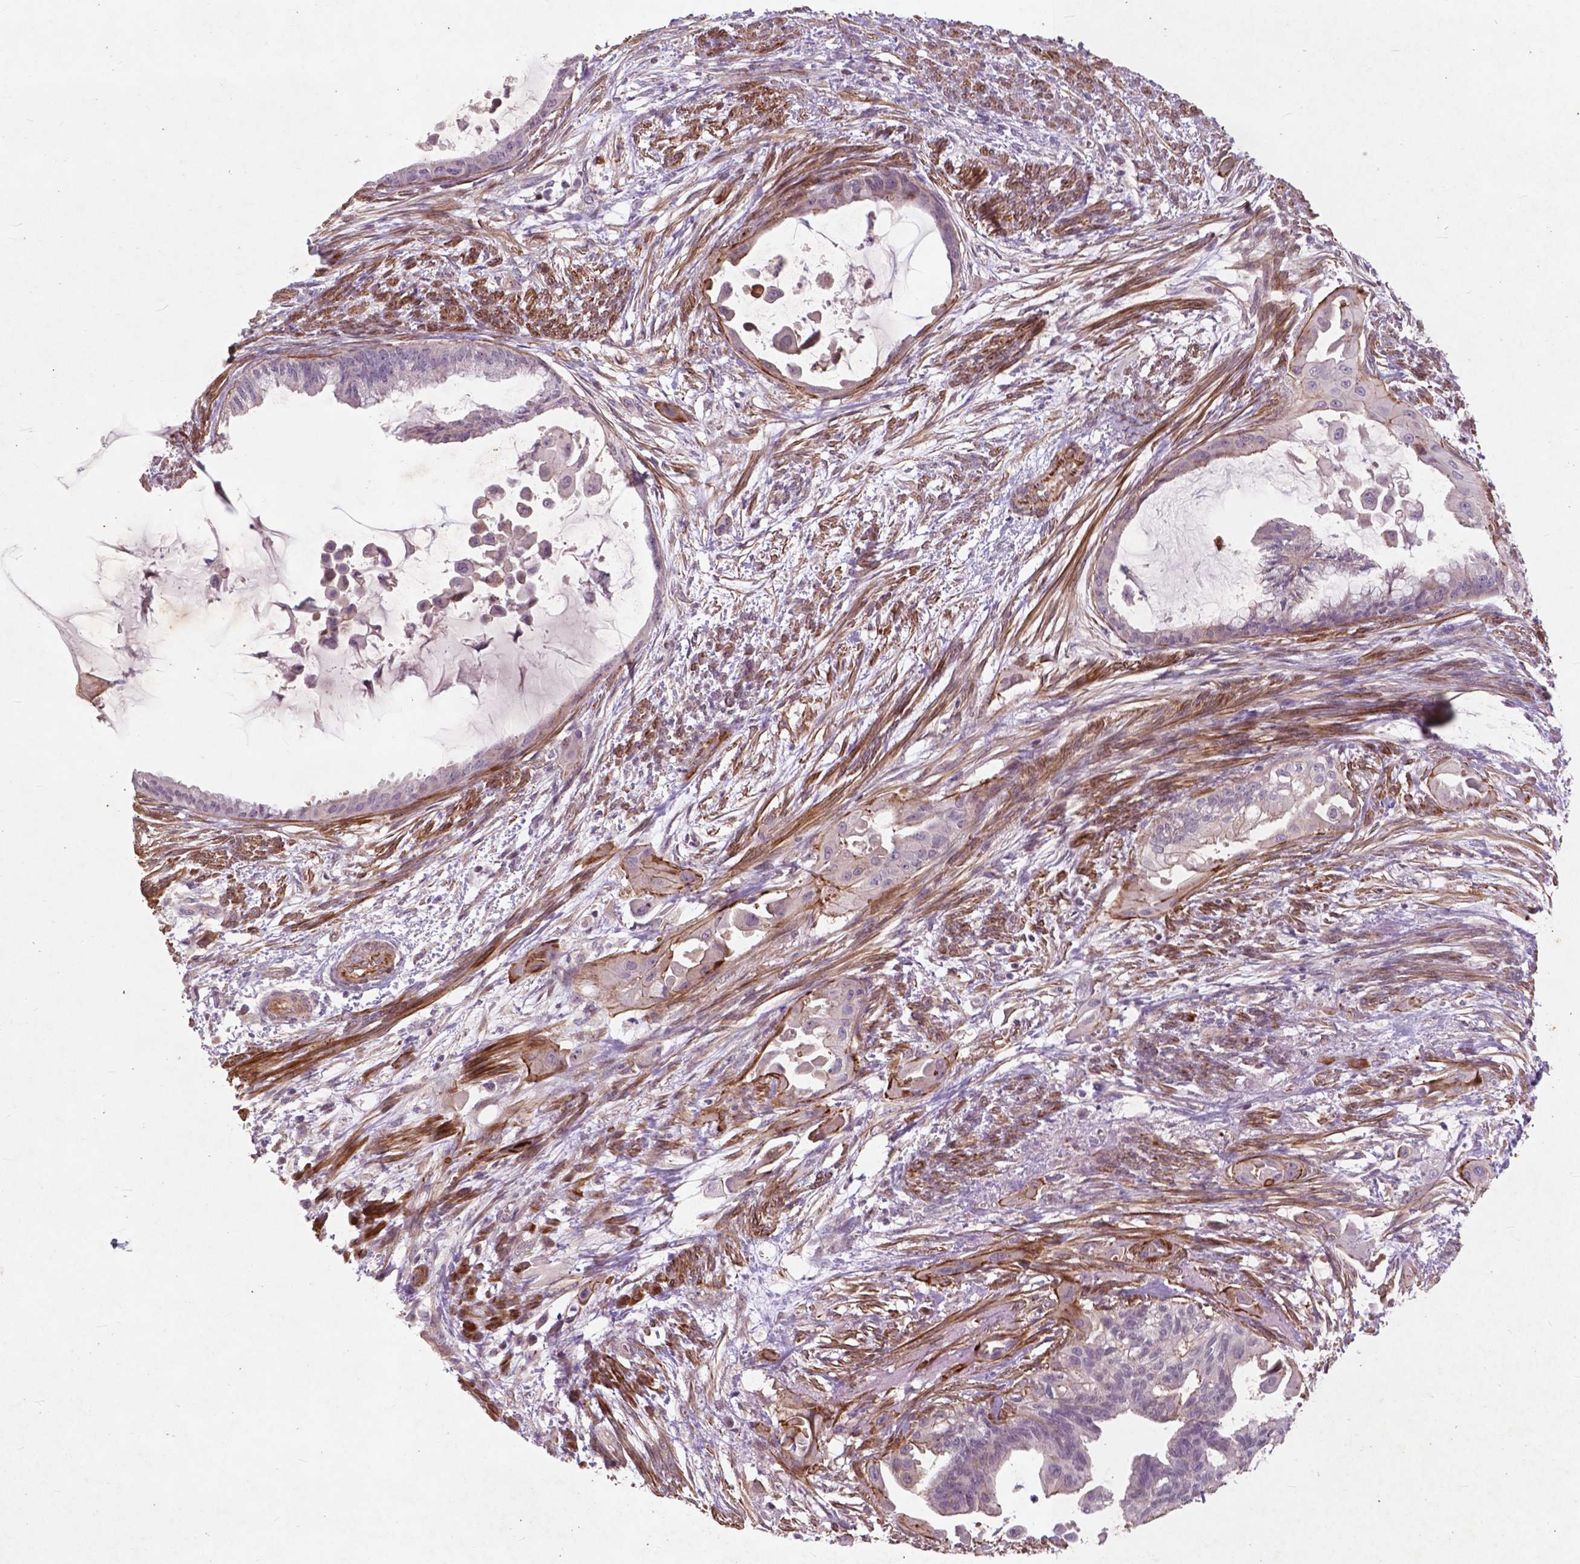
{"staining": {"intensity": "negative", "quantity": "none", "location": "none"}, "tissue": "endometrial cancer", "cell_type": "Tumor cells", "image_type": "cancer", "snomed": [{"axis": "morphology", "description": "Adenocarcinoma, NOS"}, {"axis": "topography", "description": "Endometrium"}], "caption": "IHC of human endometrial cancer (adenocarcinoma) displays no positivity in tumor cells.", "gene": "RFPL4B", "patient": {"sex": "female", "age": 86}}